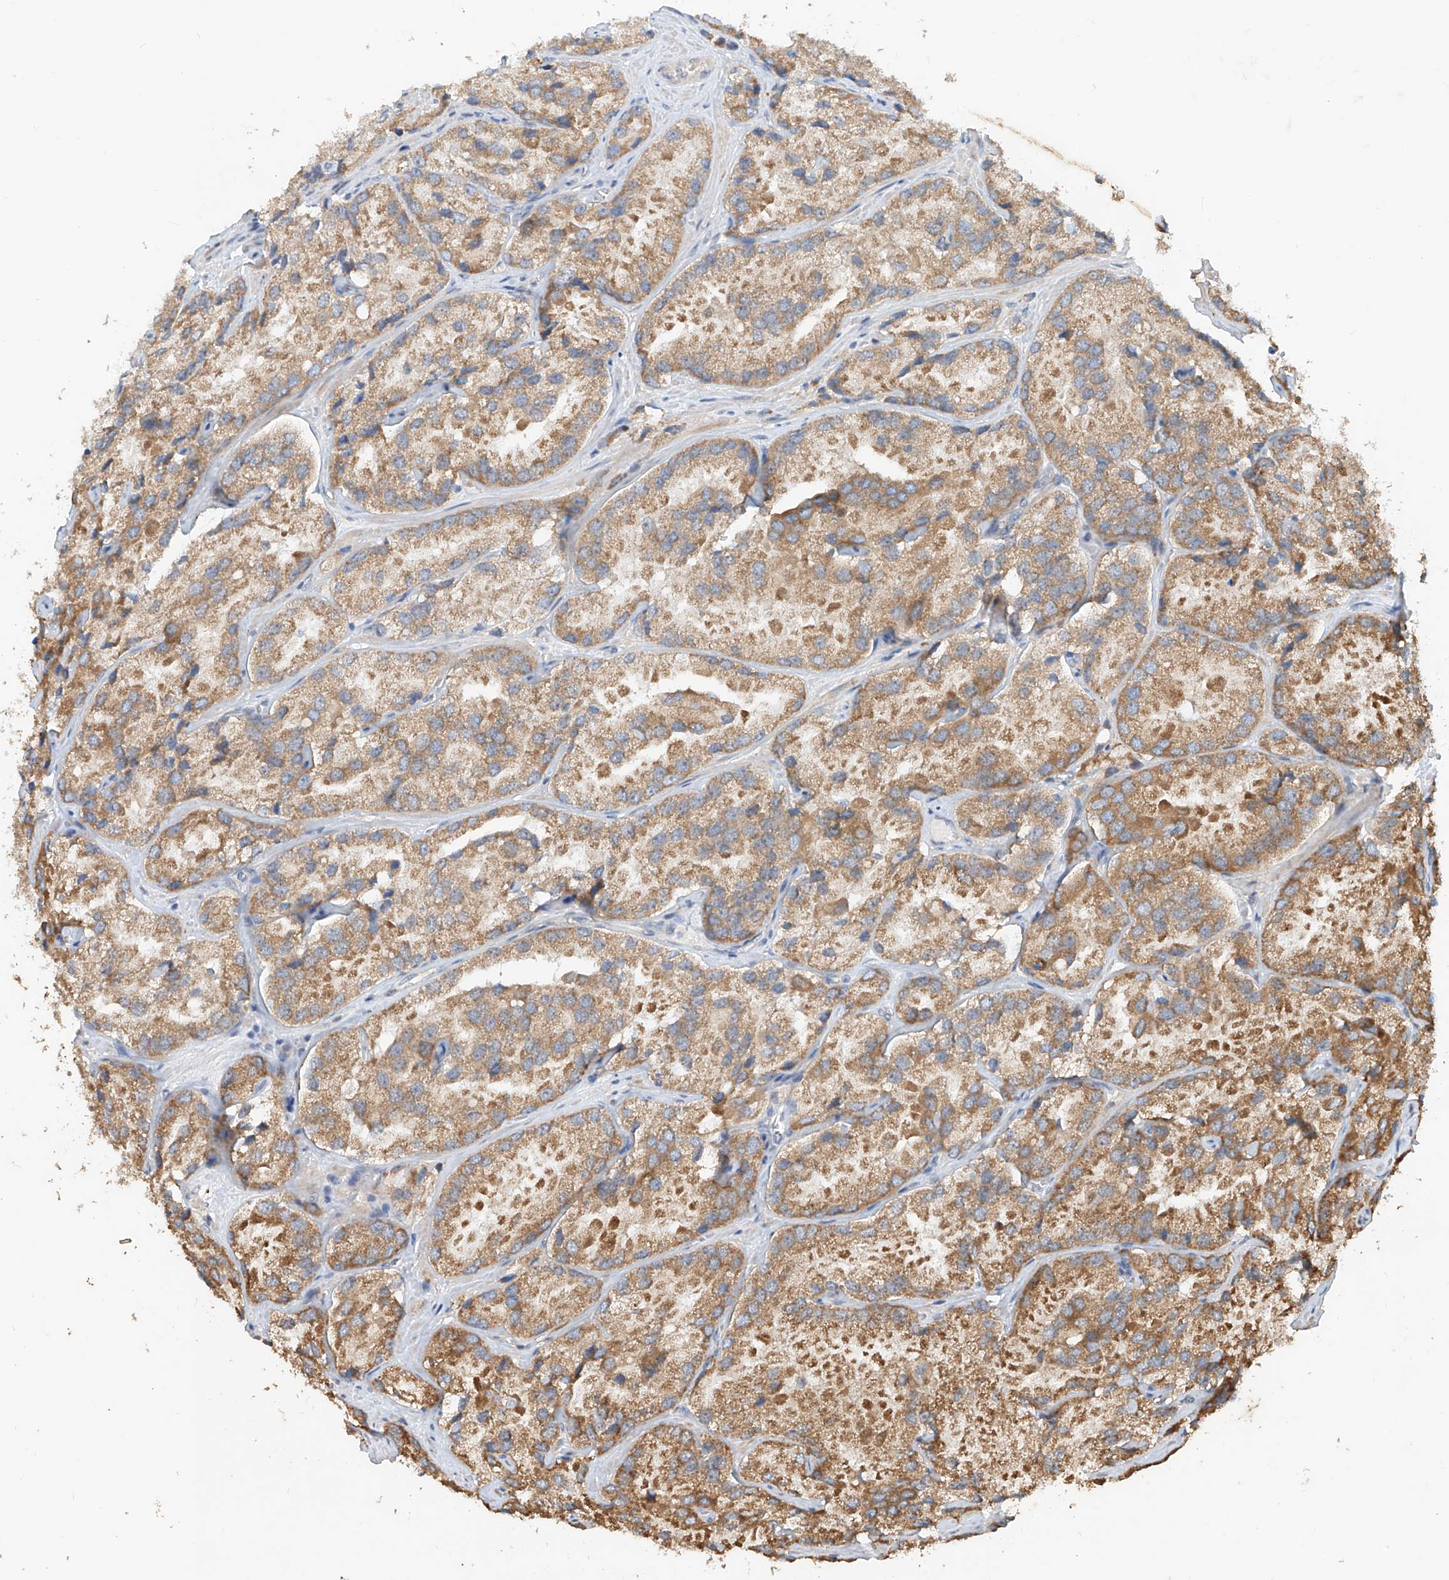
{"staining": {"intensity": "moderate", "quantity": ">75%", "location": "cytoplasmic/membranous"}, "tissue": "prostate cancer", "cell_type": "Tumor cells", "image_type": "cancer", "snomed": [{"axis": "morphology", "description": "Adenocarcinoma, High grade"}, {"axis": "topography", "description": "Prostate"}], "caption": "Protein staining displays moderate cytoplasmic/membranous expression in approximately >75% of tumor cells in prostate cancer. (Brightfield microscopy of DAB IHC at high magnification).", "gene": "MTUS2", "patient": {"sex": "male", "age": 66}}